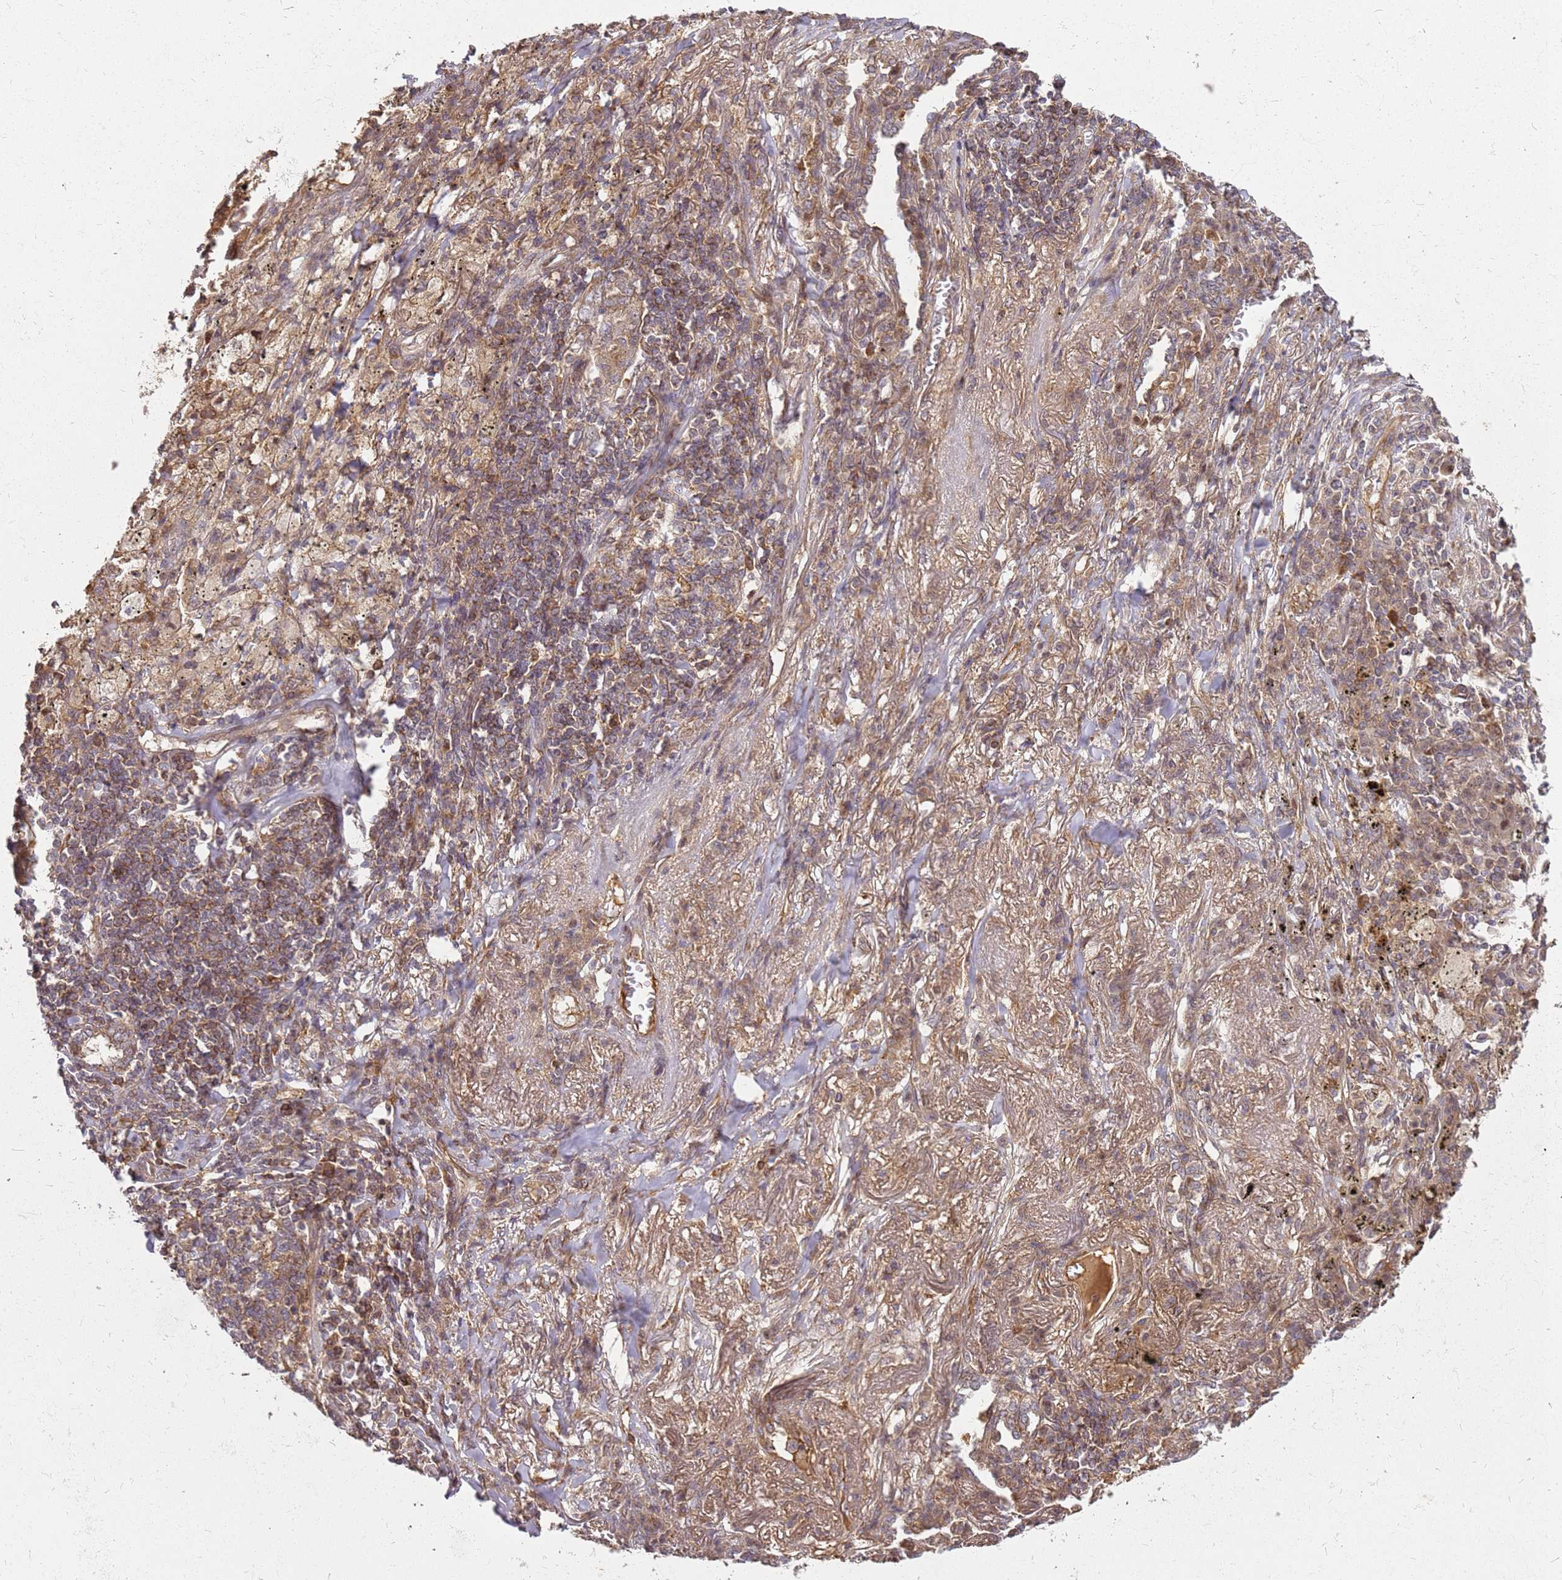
{"staining": {"intensity": "weak", "quantity": ">75%", "location": "cytoplasmic/membranous"}, "tissue": "lung cancer", "cell_type": "Tumor cells", "image_type": "cancer", "snomed": [{"axis": "morphology", "description": "Squamous cell carcinoma, NOS"}, {"axis": "topography", "description": "Lung"}], "caption": "Protein expression analysis of lung cancer (squamous cell carcinoma) shows weak cytoplasmic/membranous positivity in about >75% of tumor cells.", "gene": "CCDC159", "patient": {"sex": "female", "age": 63}}